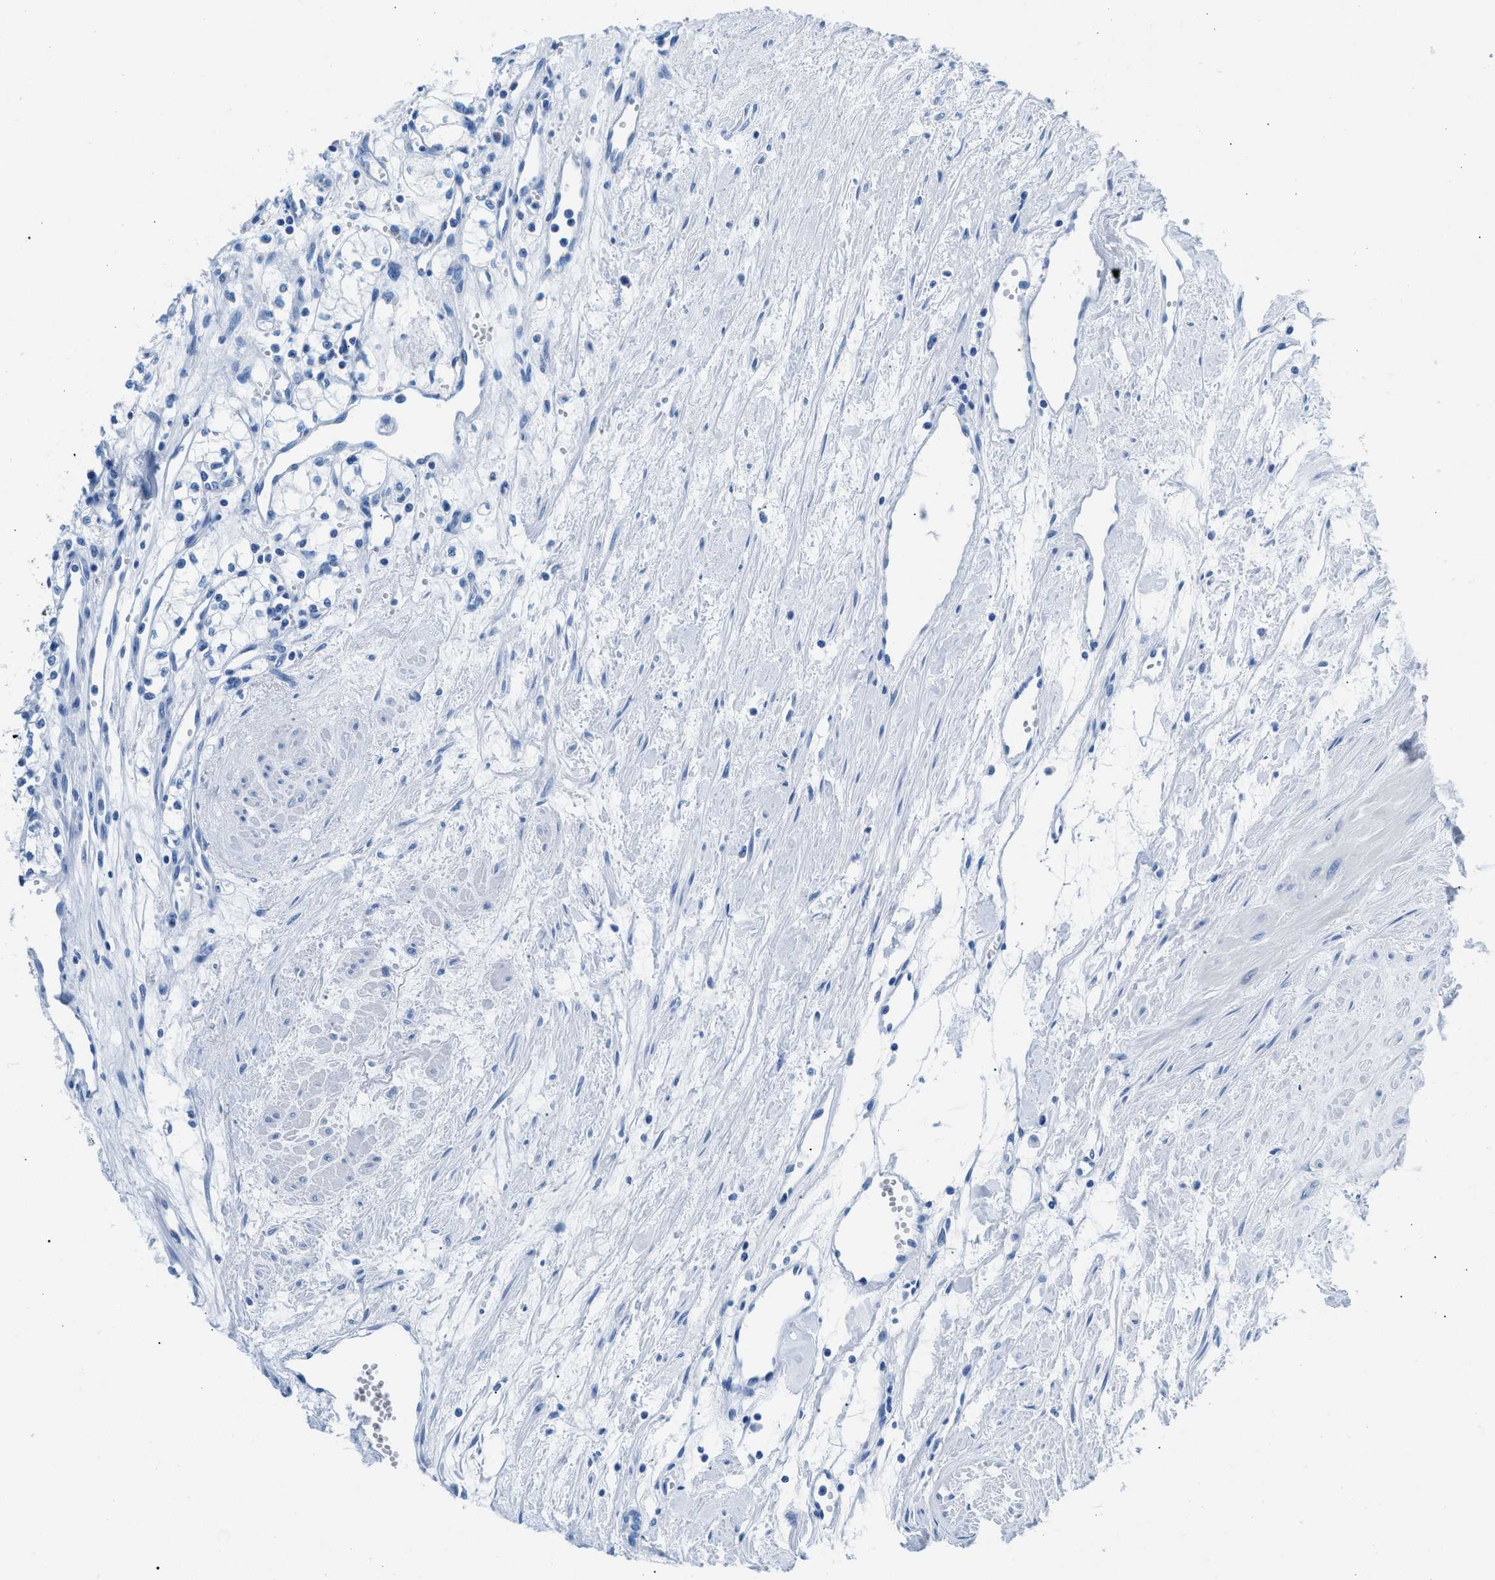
{"staining": {"intensity": "negative", "quantity": "none", "location": "none"}, "tissue": "renal cancer", "cell_type": "Tumor cells", "image_type": "cancer", "snomed": [{"axis": "morphology", "description": "Adenocarcinoma, NOS"}, {"axis": "topography", "description": "Kidney"}], "caption": "High magnification brightfield microscopy of renal cancer (adenocarcinoma) stained with DAB (brown) and counterstained with hematoxylin (blue): tumor cells show no significant positivity.", "gene": "CPS1", "patient": {"sex": "male", "age": 59}}